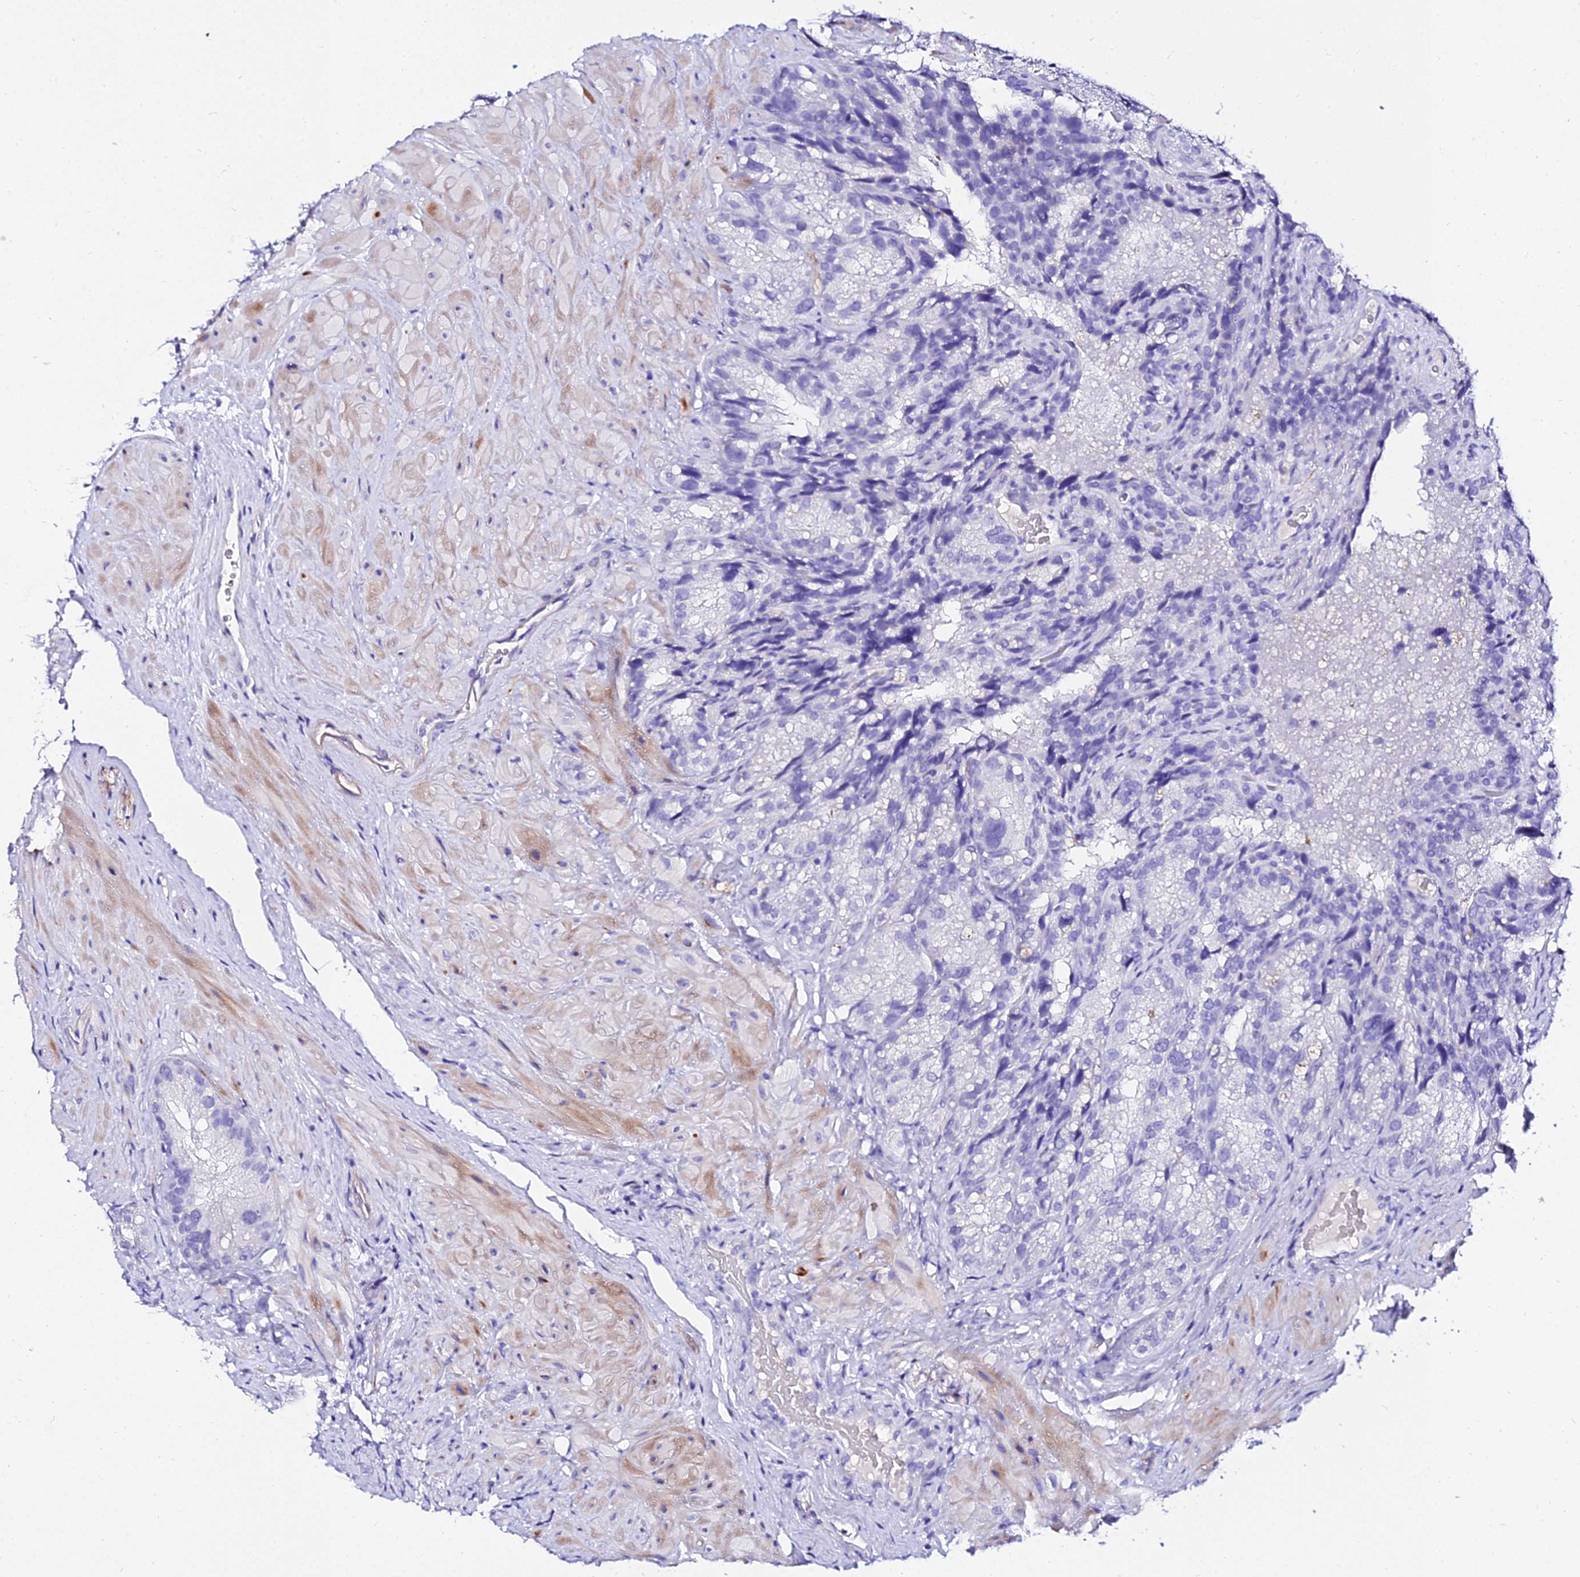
{"staining": {"intensity": "negative", "quantity": "none", "location": "none"}, "tissue": "seminal vesicle", "cell_type": "Glandular cells", "image_type": "normal", "snomed": [{"axis": "morphology", "description": "Normal tissue, NOS"}, {"axis": "topography", "description": "Seminal veicle"}], "caption": "Immunohistochemistry (IHC) photomicrograph of unremarkable seminal vesicle: seminal vesicle stained with DAB (3,3'-diaminobenzidine) shows no significant protein positivity in glandular cells.", "gene": "DEFB106A", "patient": {"sex": "male", "age": 58}}